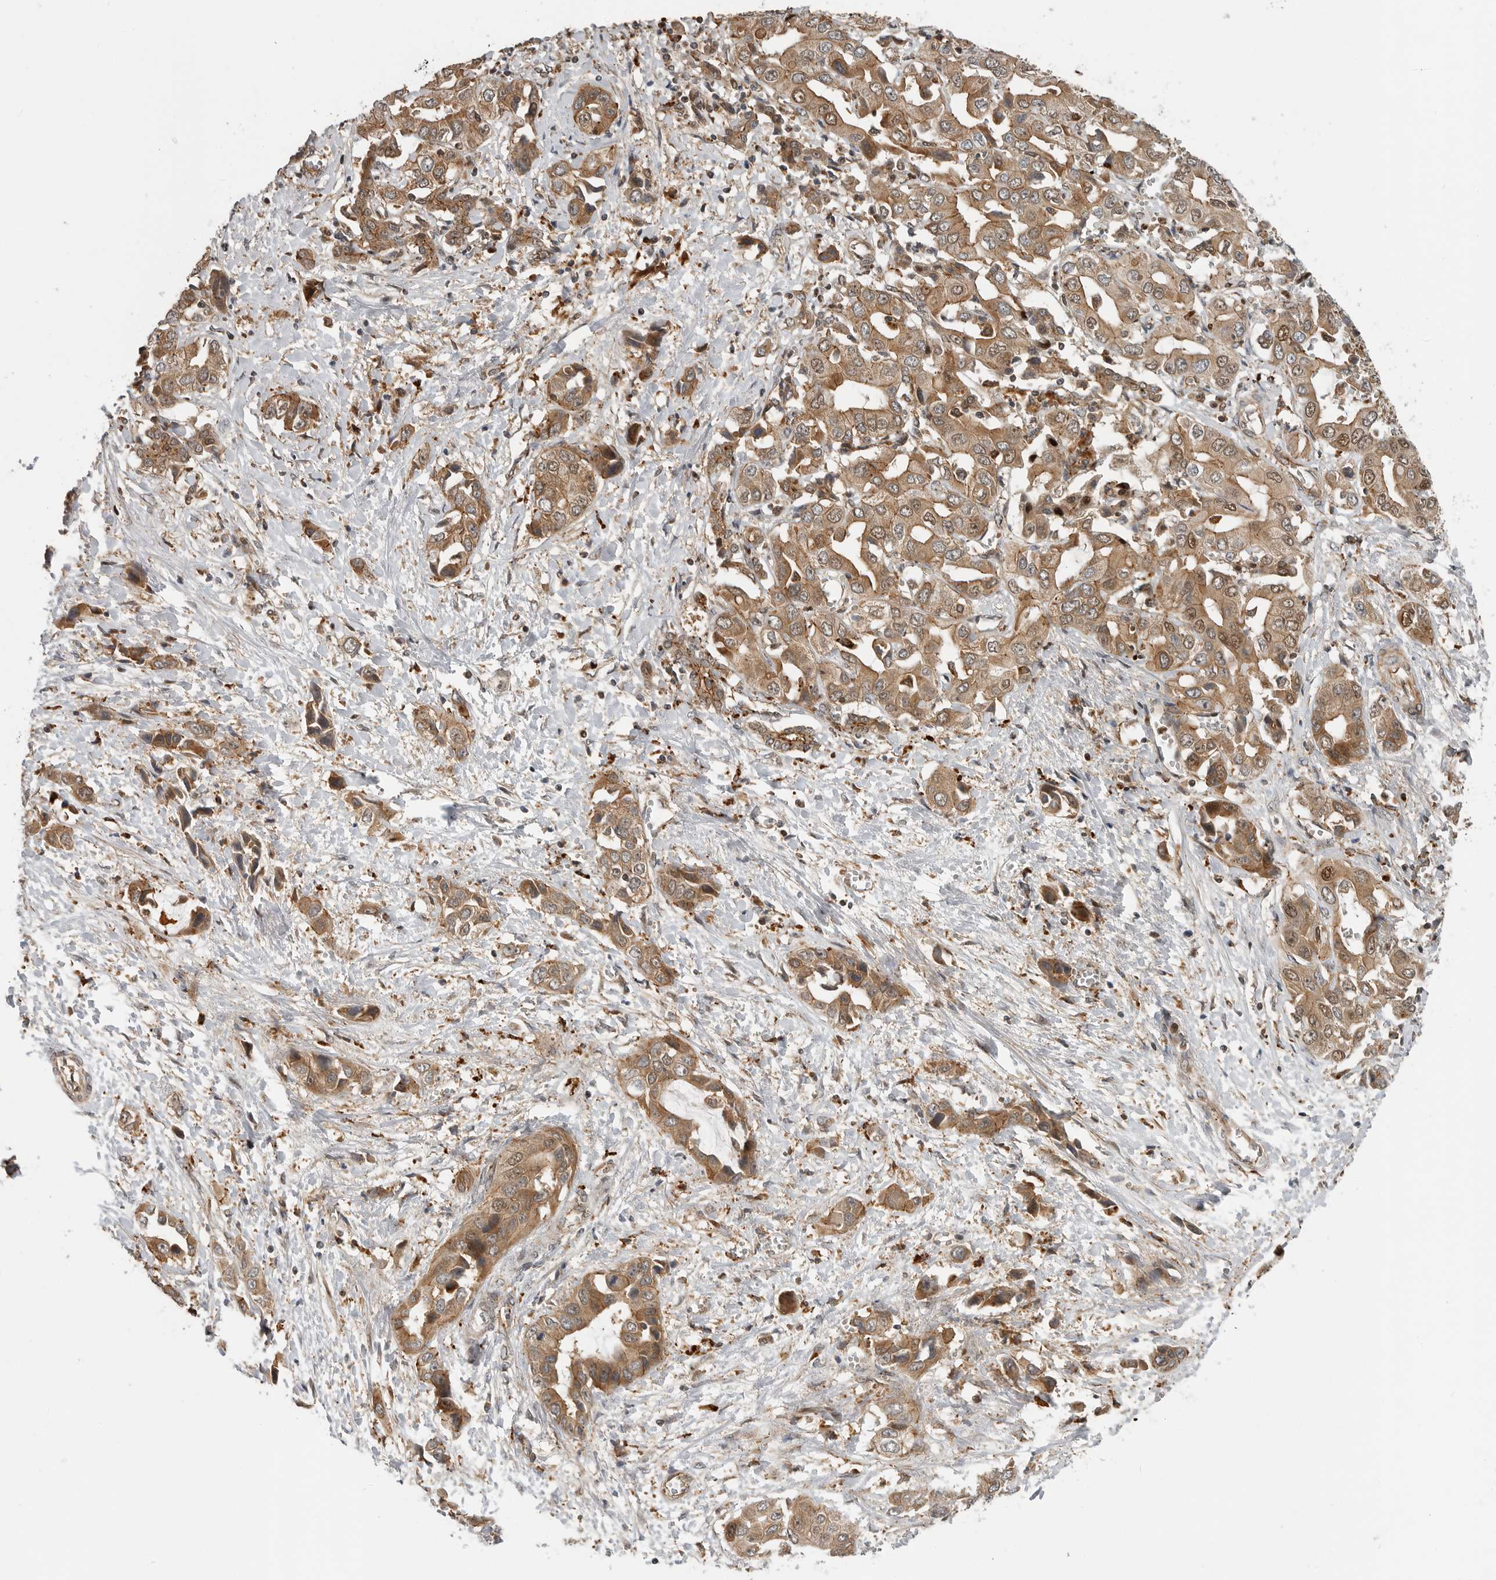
{"staining": {"intensity": "moderate", "quantity": ">75%", "location": "cytoplasmic/membranous,nuclear"}, "tissue": "liver cancer", "cell_type": "Tumor cells", "image_type": "cancer", "snomed": [{"axis": "morphology", "description": "Cholangiocarcinoma"}, {"axis": "topography", "description": "Liver"}], "caption": "Liver cholangiocarcinoma was stained to show a protein in brown. There is medium levels of moderate cytoplasmic/membranous and nuclear expression in about >75% of tumor cells.", "gene": "STRAP", "patient": {"sex": "female", "age": 52}}